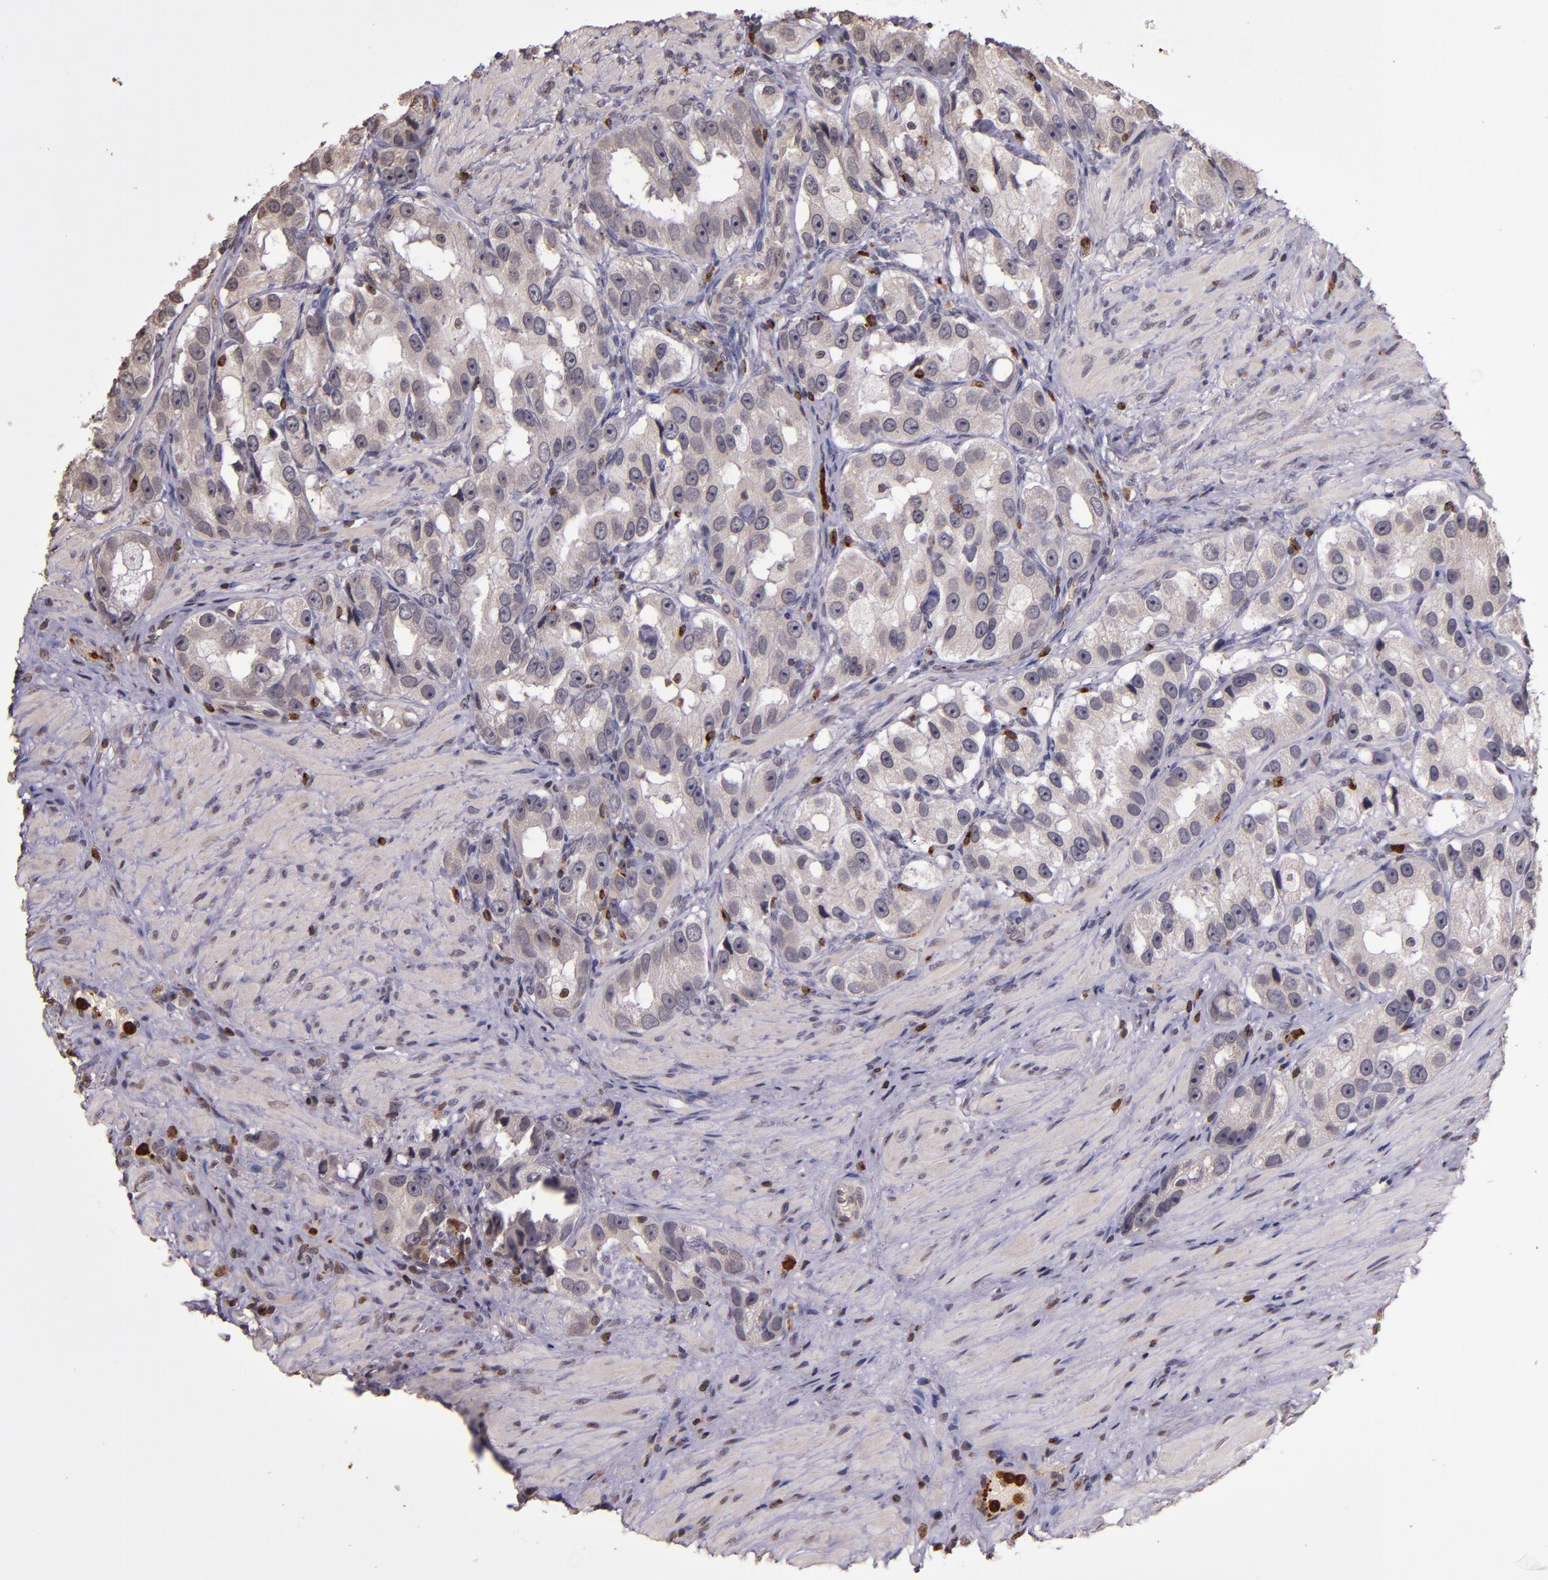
{"staining": {"intensity": "negative", "quantity": "none", "location": "none"}, "tissue": "prostate cancer", "cell_type": "Tumor cells", "image_type": "cancer", "snomed": [{"axis": "morphology", "description": "Adenocarcinoma, High grade"}, {"axis": "topography", "description": "Prostate"}], "caption": "Protein analysis of prostate high-grade adenocarcinoma exhibits no significant positivity in tumor cells.", "gene": "SLC2A3", "patient": {"sex": "male", "age": 63}}